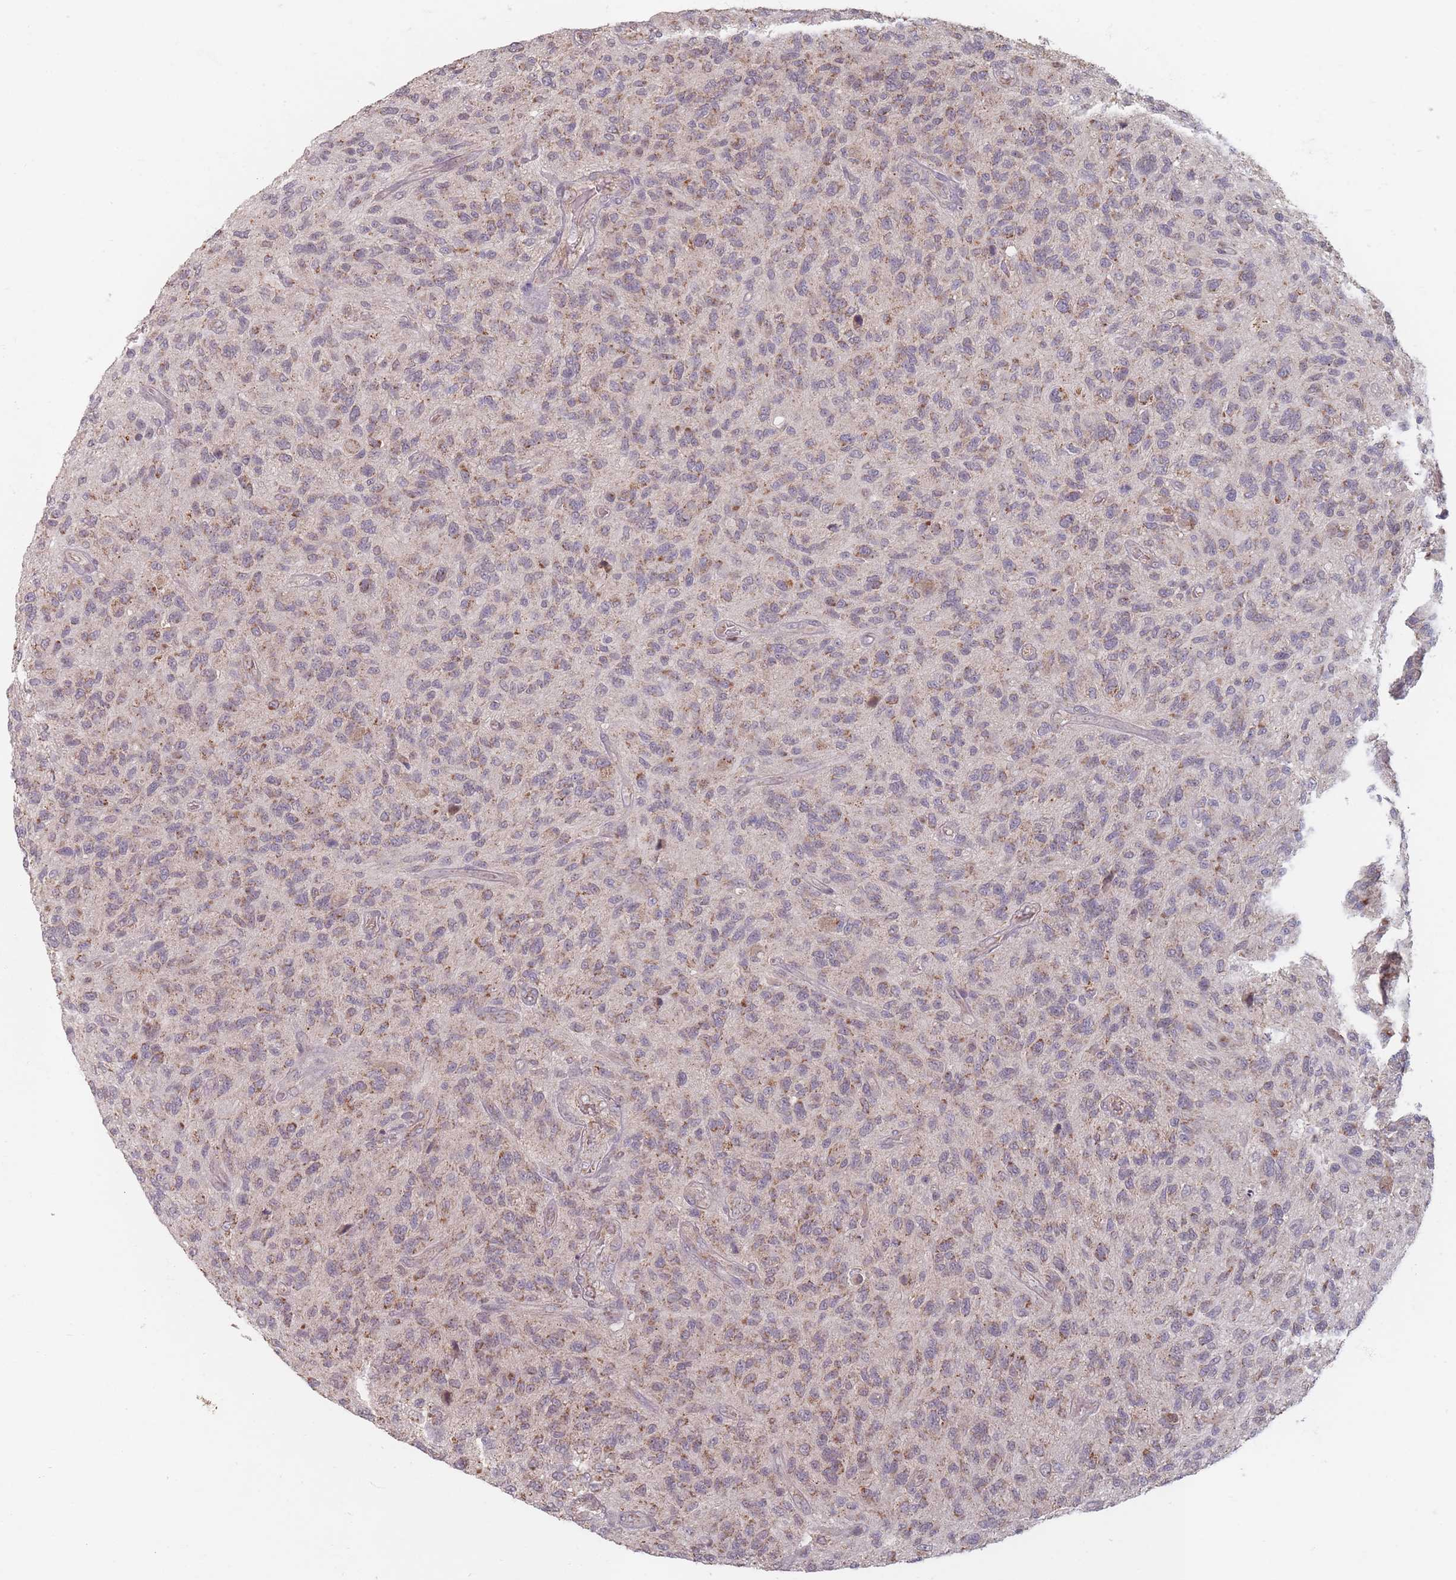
{"staining": {"intensity": "weak", "quantity": "25%-75%", "location": "cytoplasmic/membranous"}, "tissue": "glioma", "cell_type": "Tumor cells", "image_type": "cancer", "snomed": [{"axis": "morphology", "description": "Glioma, malignant, High grade"}, {"axis": "topography", "description": "Brain"}], "caption": "Immunohistochemical staining of human glioma exhibits low levels of weak cytoplasmic/membranous staining in approximately 25%-75% of tumor cells.", "gene": "OR2M4", "patient": {"sex": "male", "age": 47}}